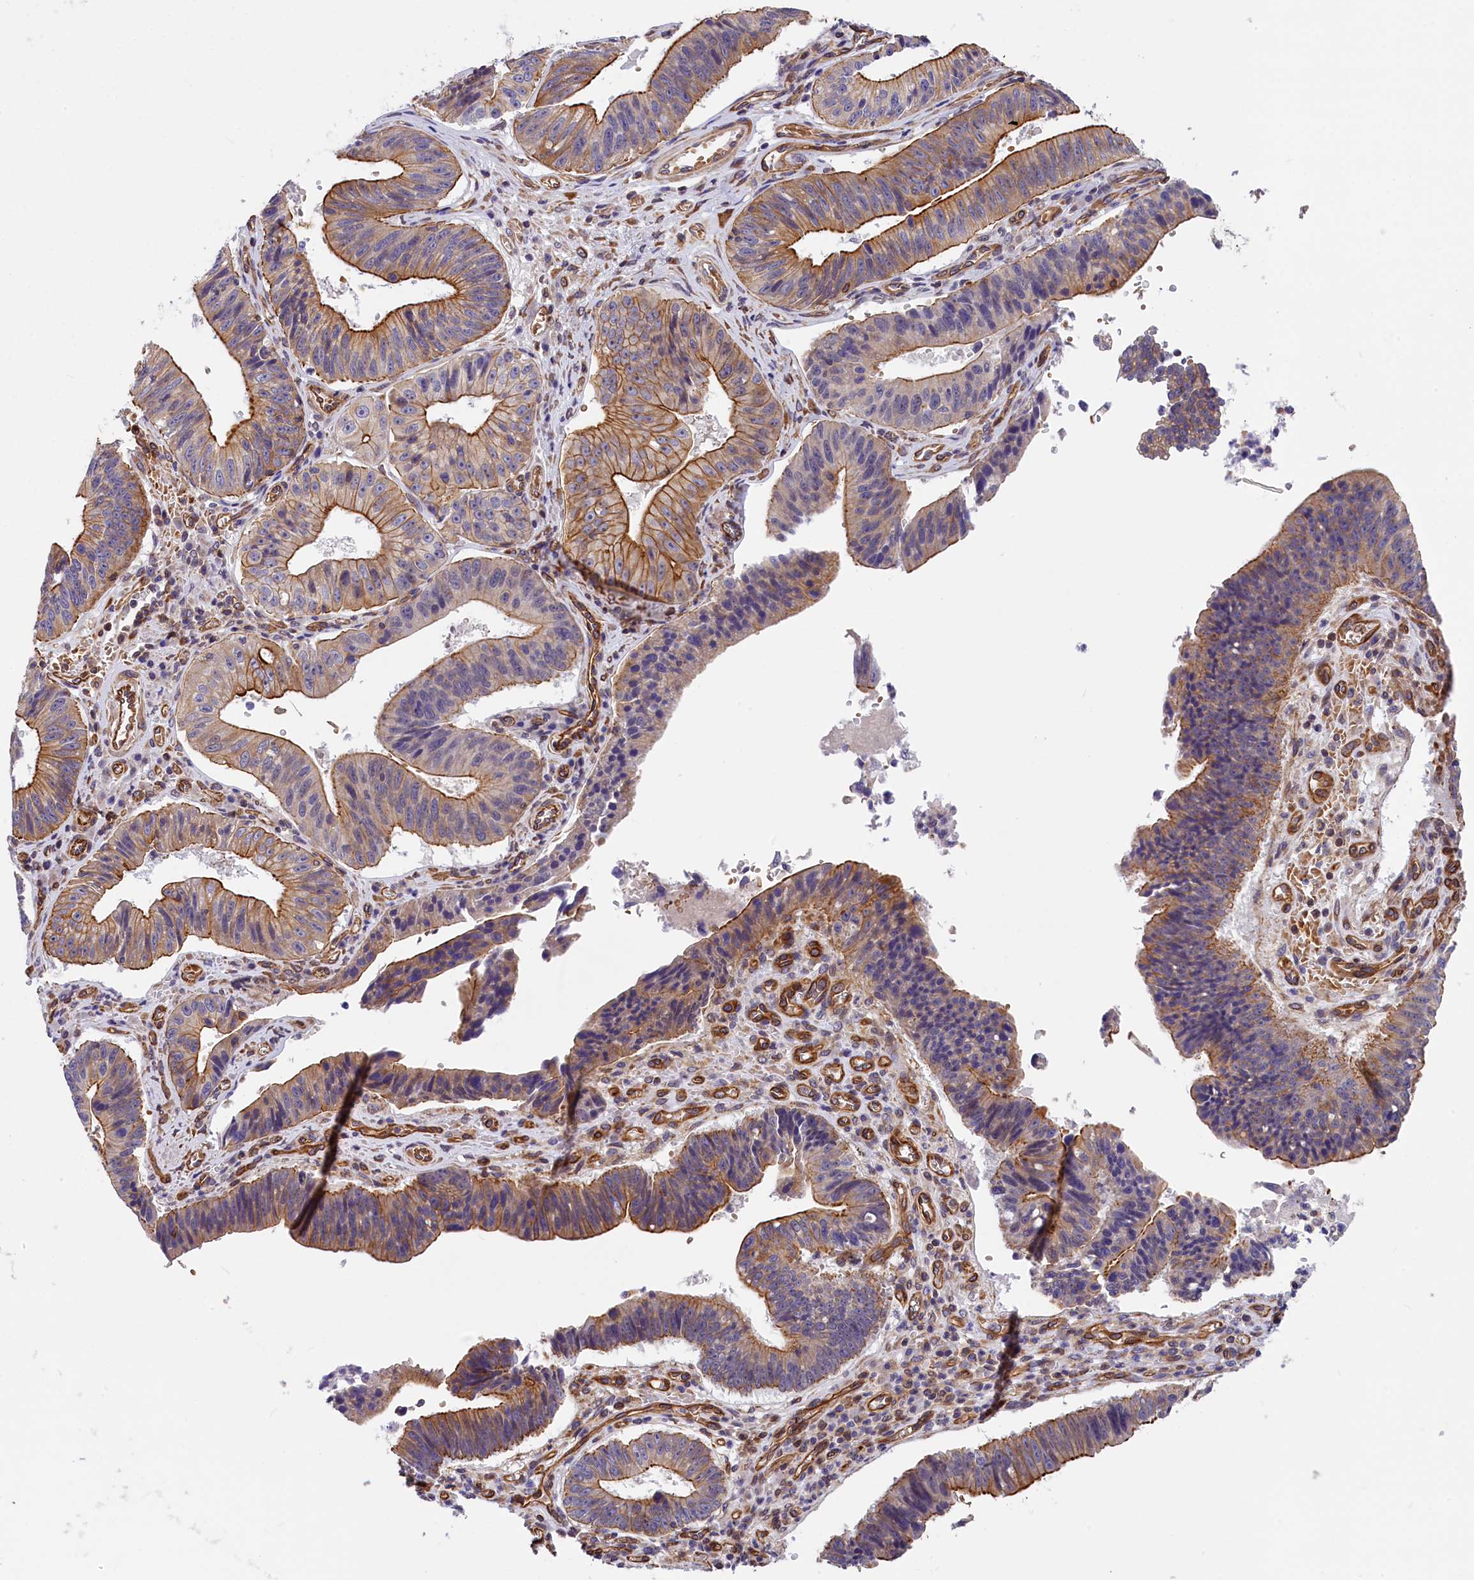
{"staining": {"intensity": "moderate", "quantity": ">75%", "location": "cytoplasmic/membranous"}, "tissue": "stomach cancer", "cell_type": "Tumor cells", "image_type": "cancer", "snomed": [{"axis": "morphology", "description": "Adenocarcinoma, NOS"}, {"axis": "topography", "description": "Stomach"}], "caption": "Stomach adenocarcinoma was stained to show a protein in brown. There is medium levels of moderate cytoplasmic/membranous expression in approximately >75% of tumor cells.", "gene": "MED20", "patient": {"sex": "male", "age": 59}}